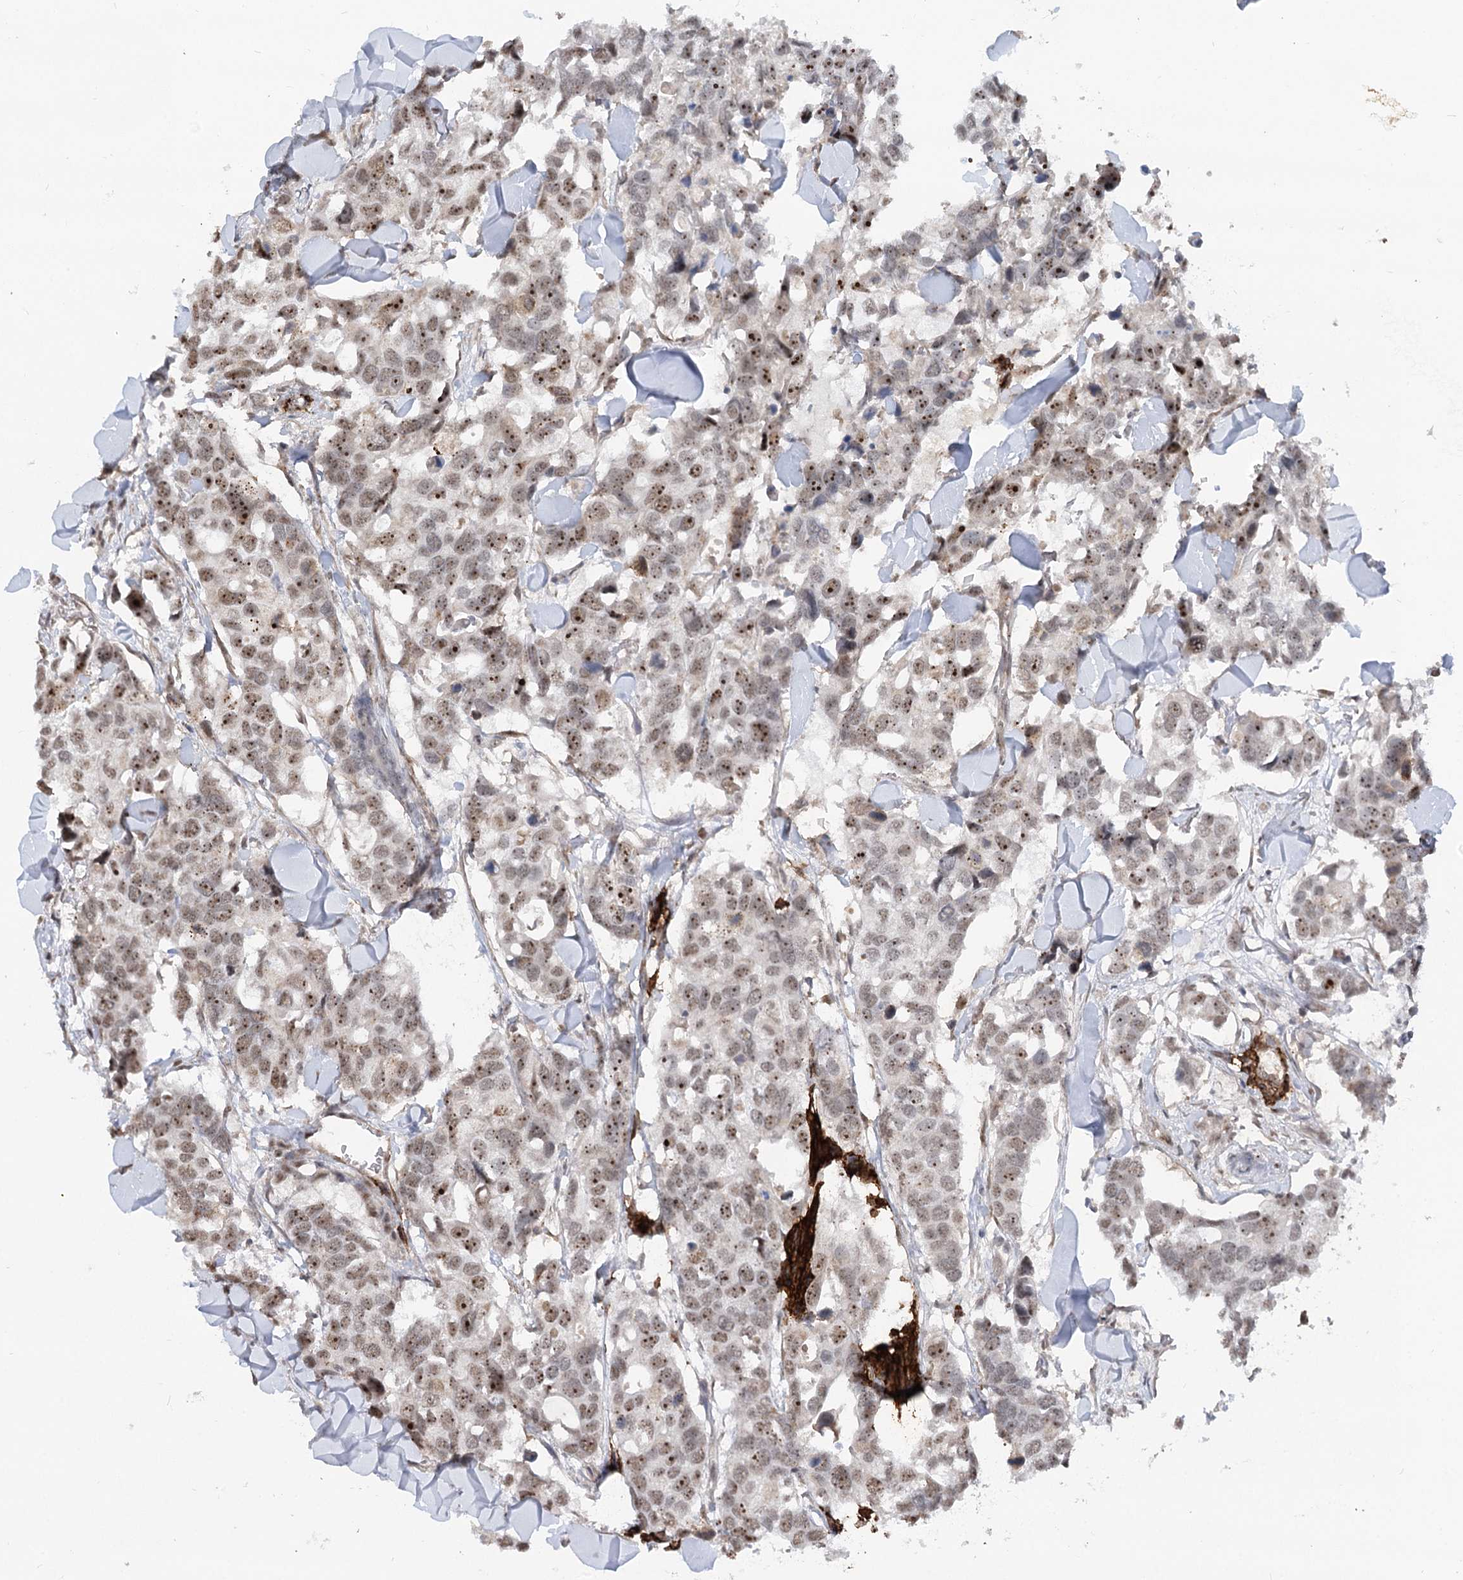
{"staining": {"intensity": "moderate", "quantity": ">75%", "location": "nuclear"}, "tissue": "breast cancer", "cell_type": "Tumor cells", "image_type": "cancer", "snomed": [{"axis": "morphology", "description": "Duct carcinoma"}, {"axis": "topography", "description": "Breast"}], "caption": "Tumor cells display medium levels of moderate nuclear positivity in about >75% of cells in human breast cancer.", "gene": "GNL3L", "patient": {"sex": "female", "age": 83}}